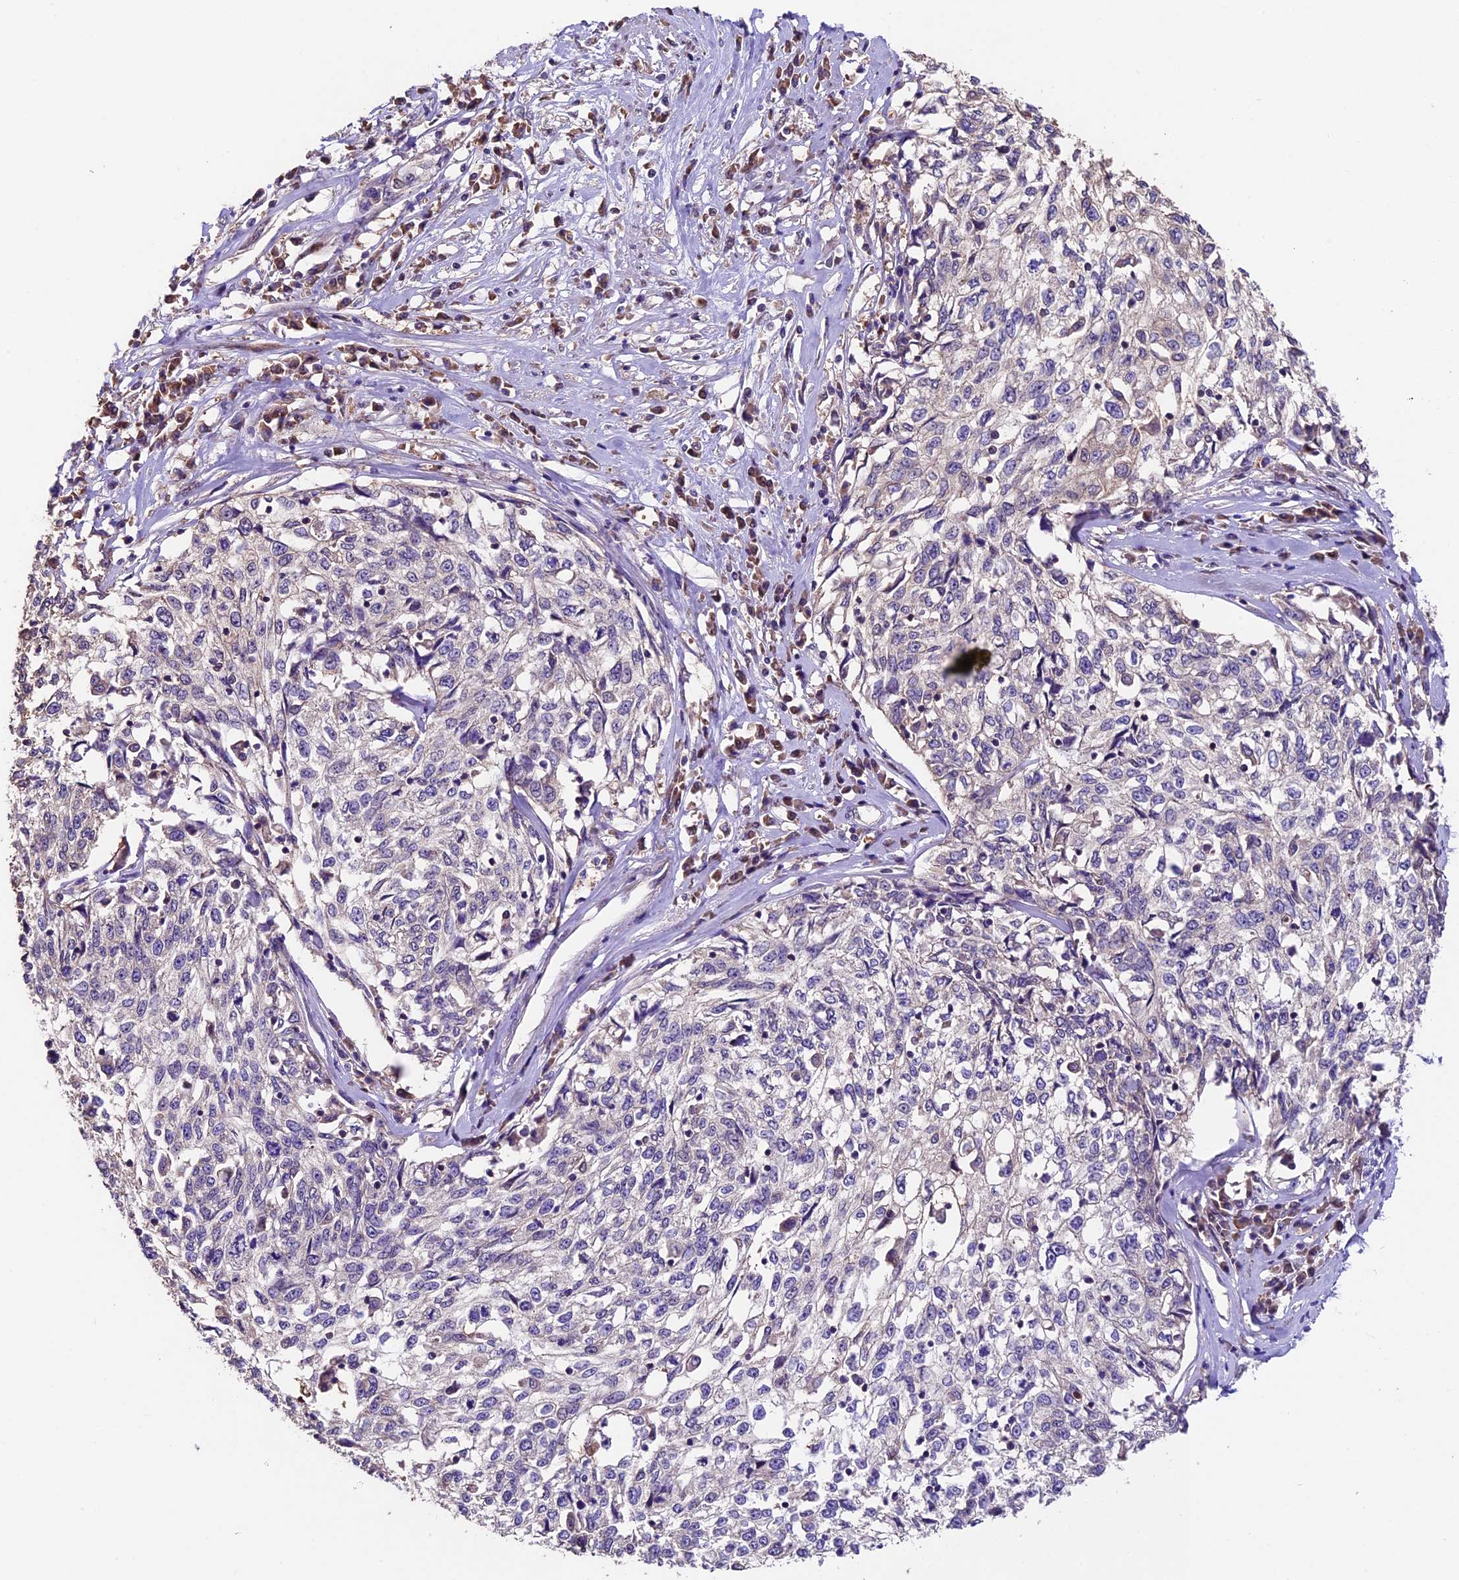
{"staining": {"intensity": "negative", "quantity": "none", "location": "none"}, "tissue": "cervical cancer", "cell_type": "Tumor cells", "image_type": "cancer", "snomed": [{"axis": "morphology", "description": "Squamous cell carcinoma, NOS"}, {"axis": "topography", "description": "Cervix"}], "caption": "This is a photomicrograph of IHC staining of squamous cell carcinoma (cervical), which shows no expression in tumor cells.", "gene": "SBNO2", "patient": {"sex": "female", "age": 57}}